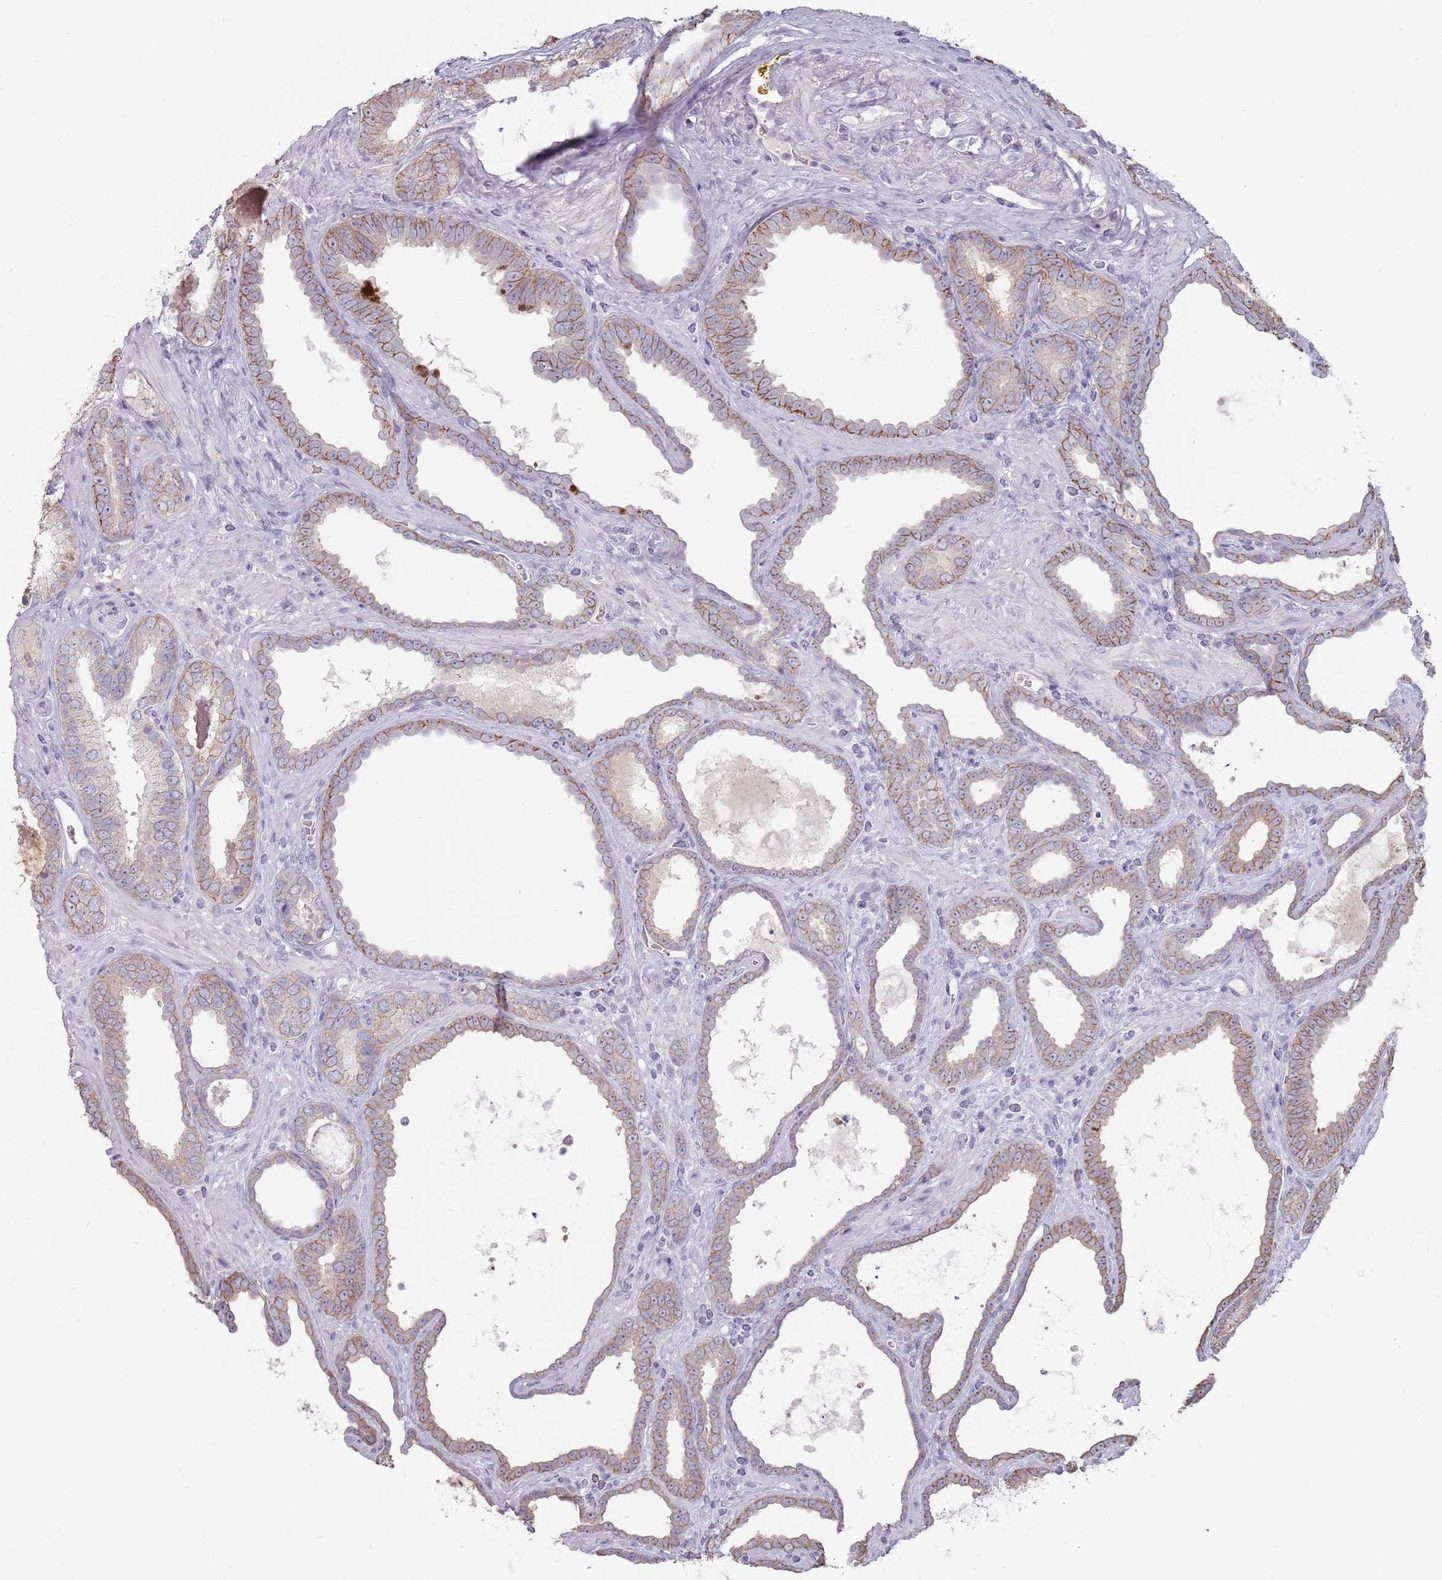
{"staining": {"intensity": "moderate", "quantity": "<25%", "location": "cytoplasmic/membranous"}, "tissue": "prostate cancer", "cell_type": "Tumor cells", "image_type": "cancer", "snomed": [{"axis": "morphology", "description": "Adenocarcinoma, High grade"}, {"axis": "topography", "description": "Prostate"}], "caption": "DAB (3,3'-diaminobenzidine) immunohistochemical staining of prostate cancer (high-grade adenocarcinoma) demonstrates moderate cytoplasmic/membranous protein positivity in approximately <25% of tumor cells.", "gene": "STYK1", "patient": {"sex": "male", "age": 72}}